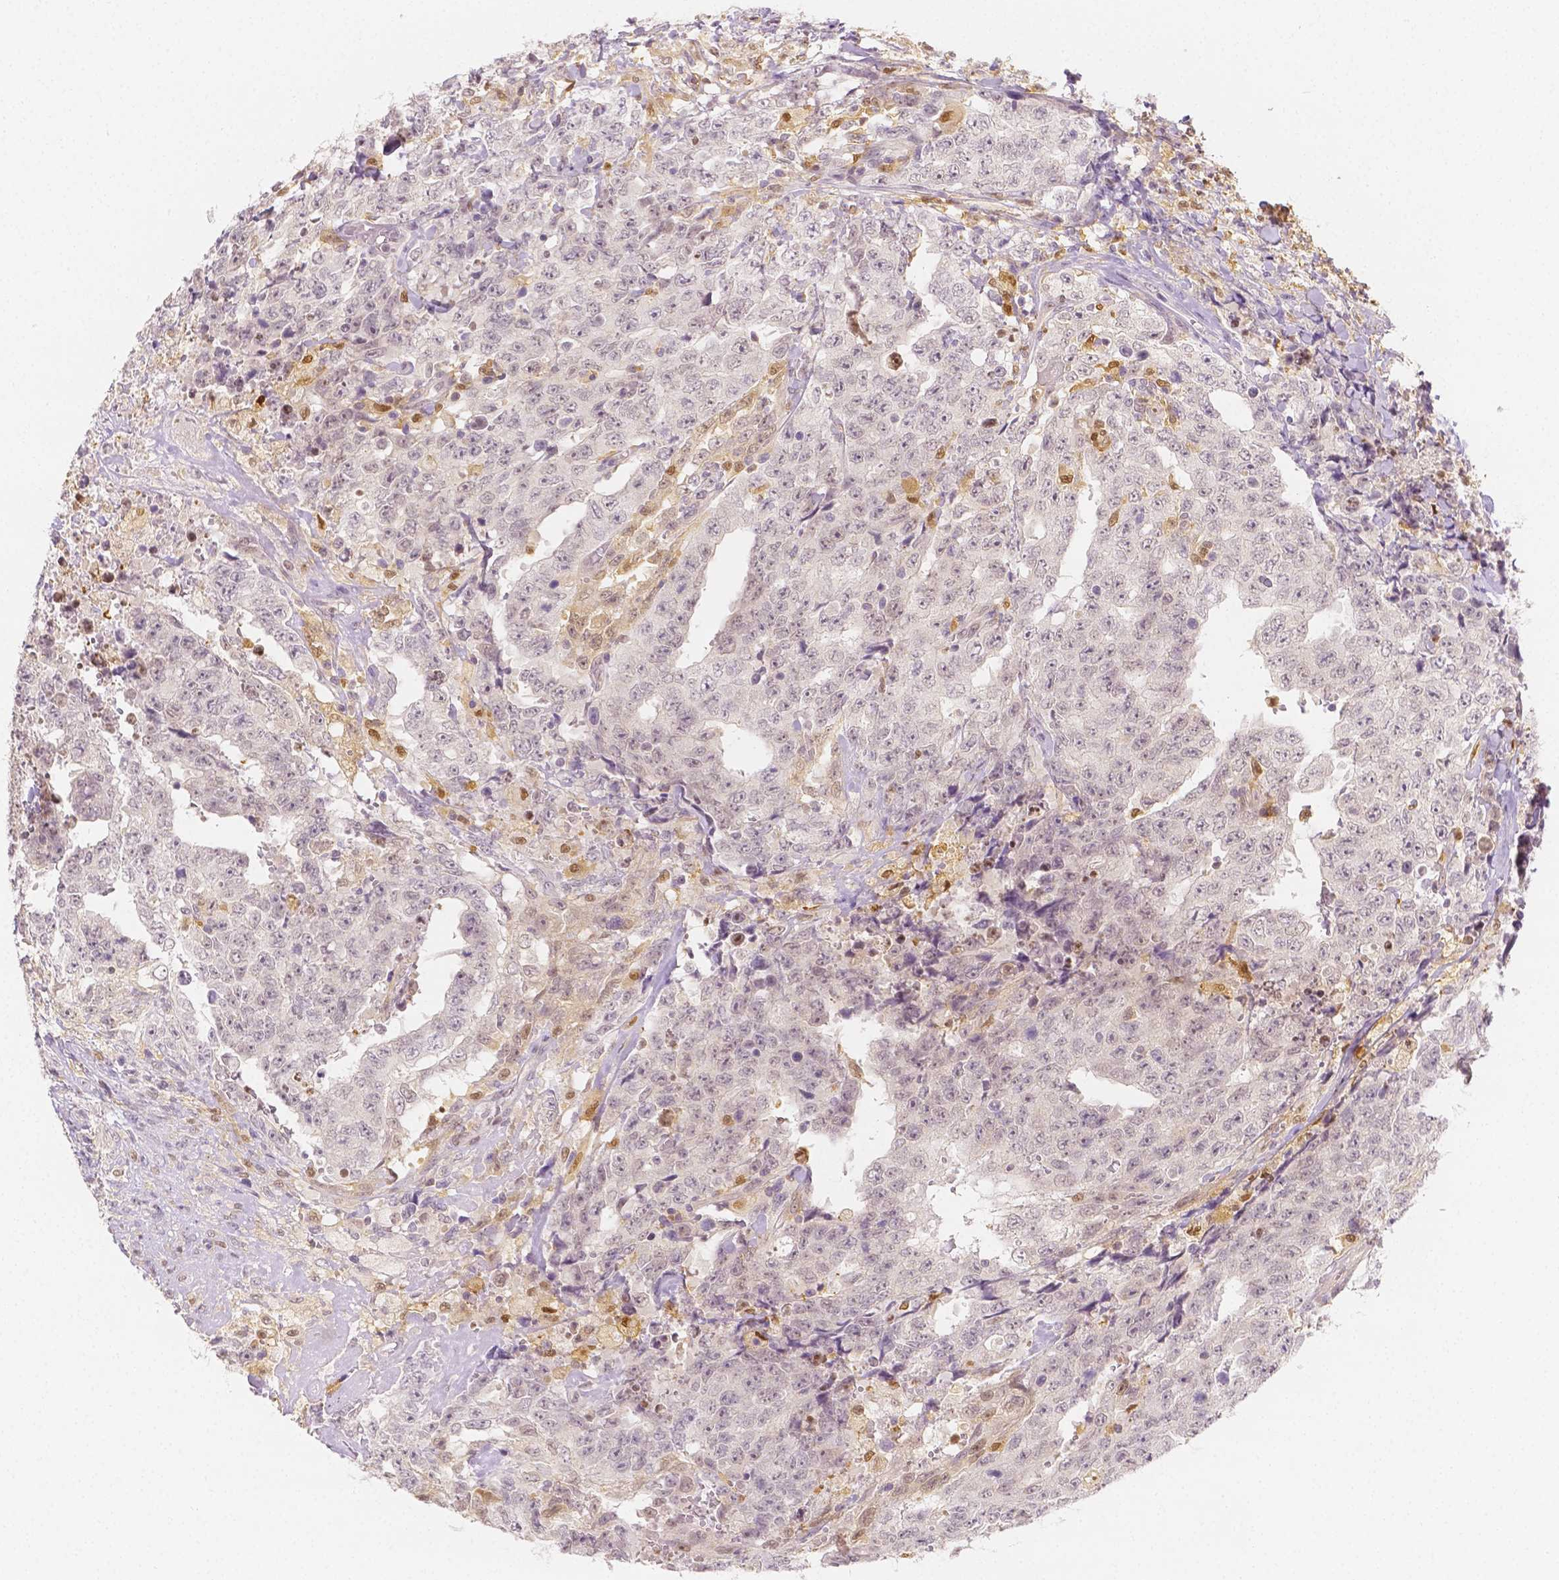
{"staining": {"intensity": "negative", "quantity": "none", "location": "none"}, "tissue": "testis cancer", "cell_type": "Tumor cells", "image_type": "cancer", "snomed": [{"axis": "morphology", "description": "Carcinoma, Embryonal, NOS"}, {"axis": "topography", "description": "Testis"}], "caption": "This is a image of IHC staining of embryonal carcinoma (testis), which shows no staining in tumor cells.", "gene": "SGTB", "patient": {"sex": "male", "age": 24}}